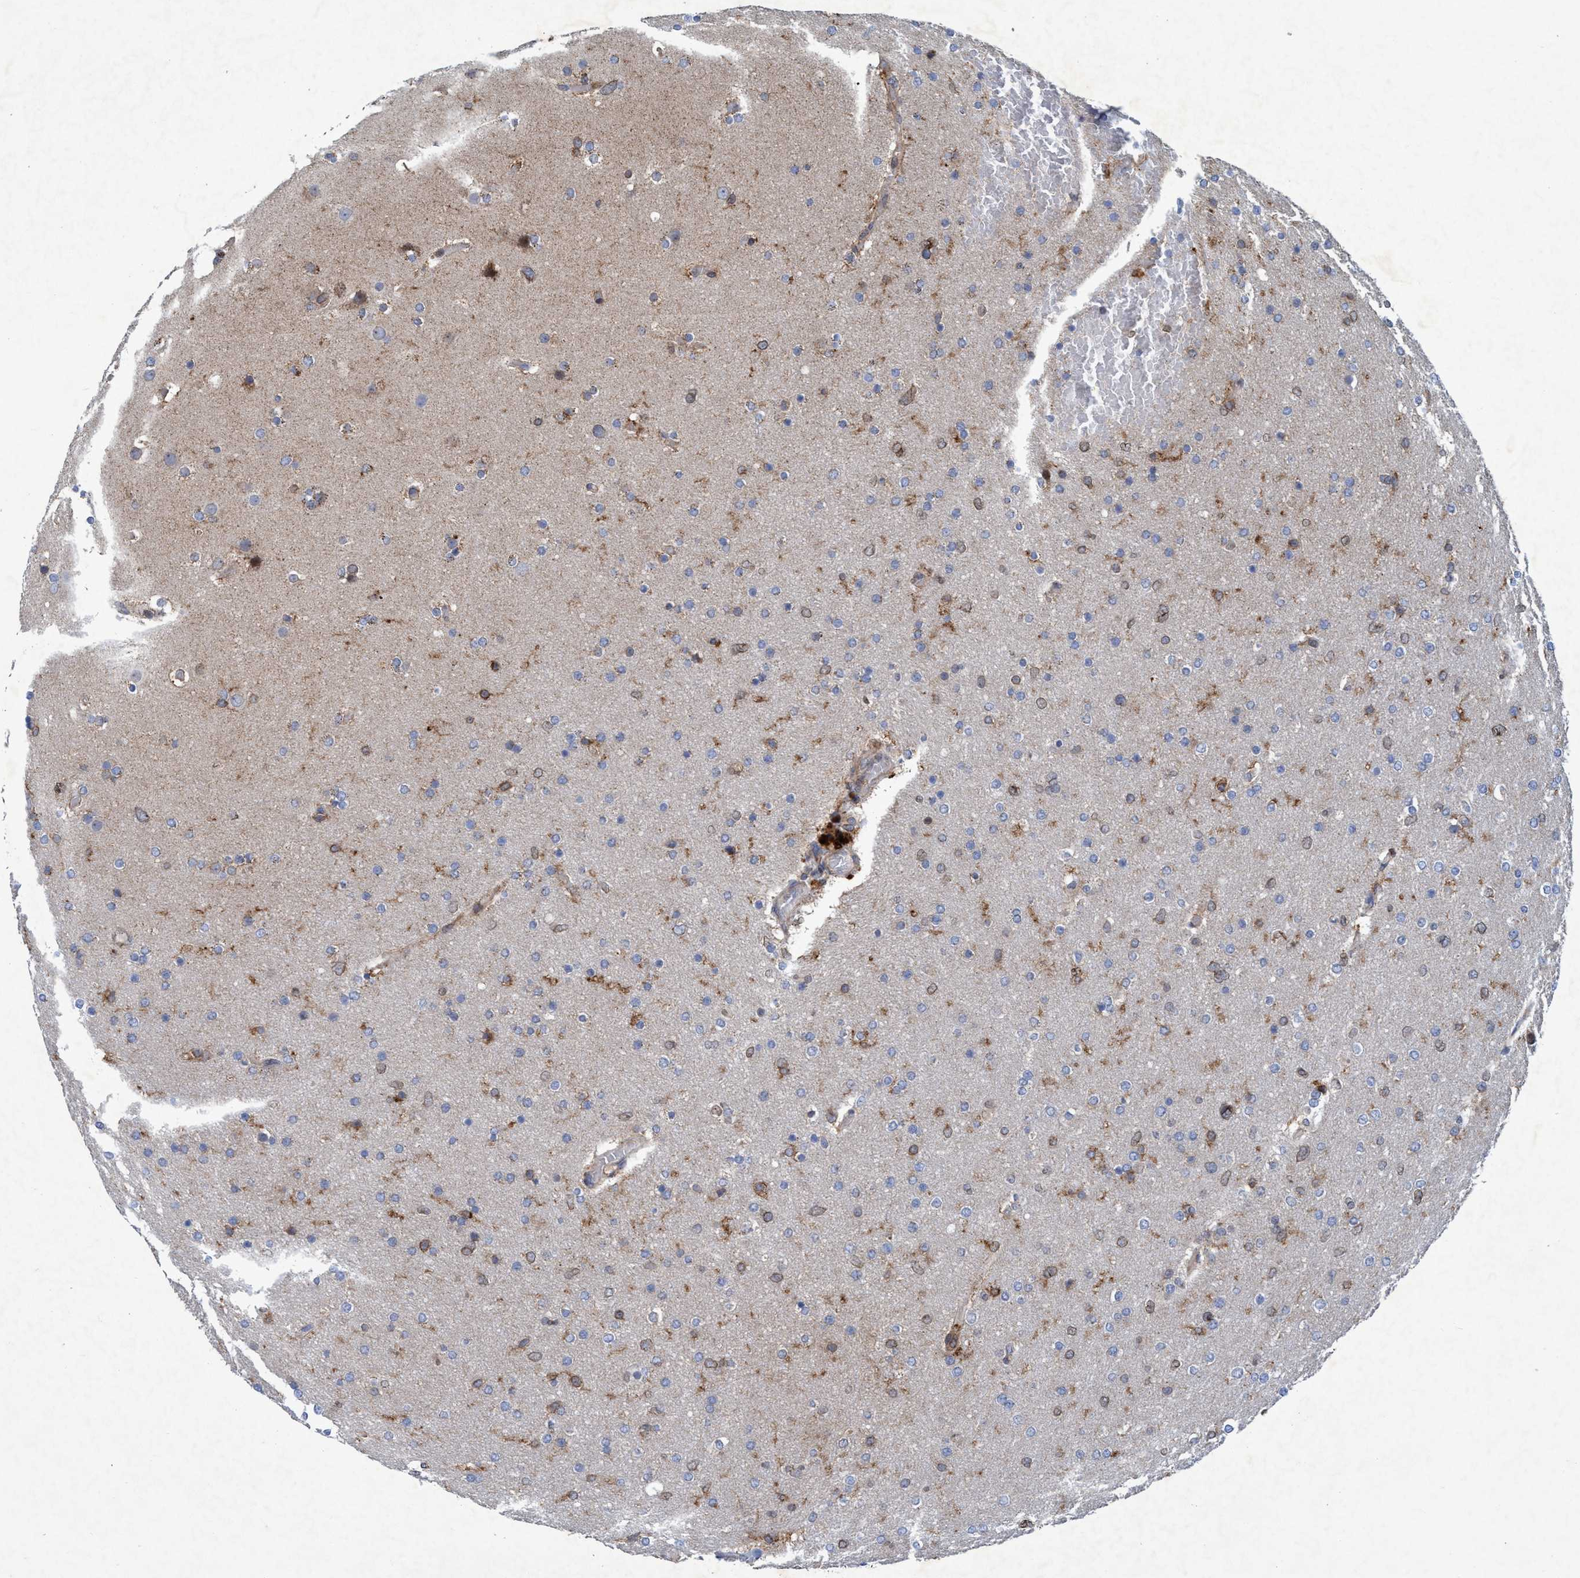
{"staining": {"intensity": "moderate", "quantity": "<25%", "location": "cytoplasmic/membranous"}, "tissue": "glioma", "cell_type": "Tumor cells", "image_type": "cancer", "snomed": [{"axis": "morphology", "description": "Glioma, malignant, High grade"}, {"axis": "topography", "description": "Cerebral cortex"}], "caption": "Glioma stained for a protein demonstrates moderate cytoplasmic/membranous positivity in tumor cells.", "gene": "SLC16A3", "patient": {"sex": "female", "age": 36}}